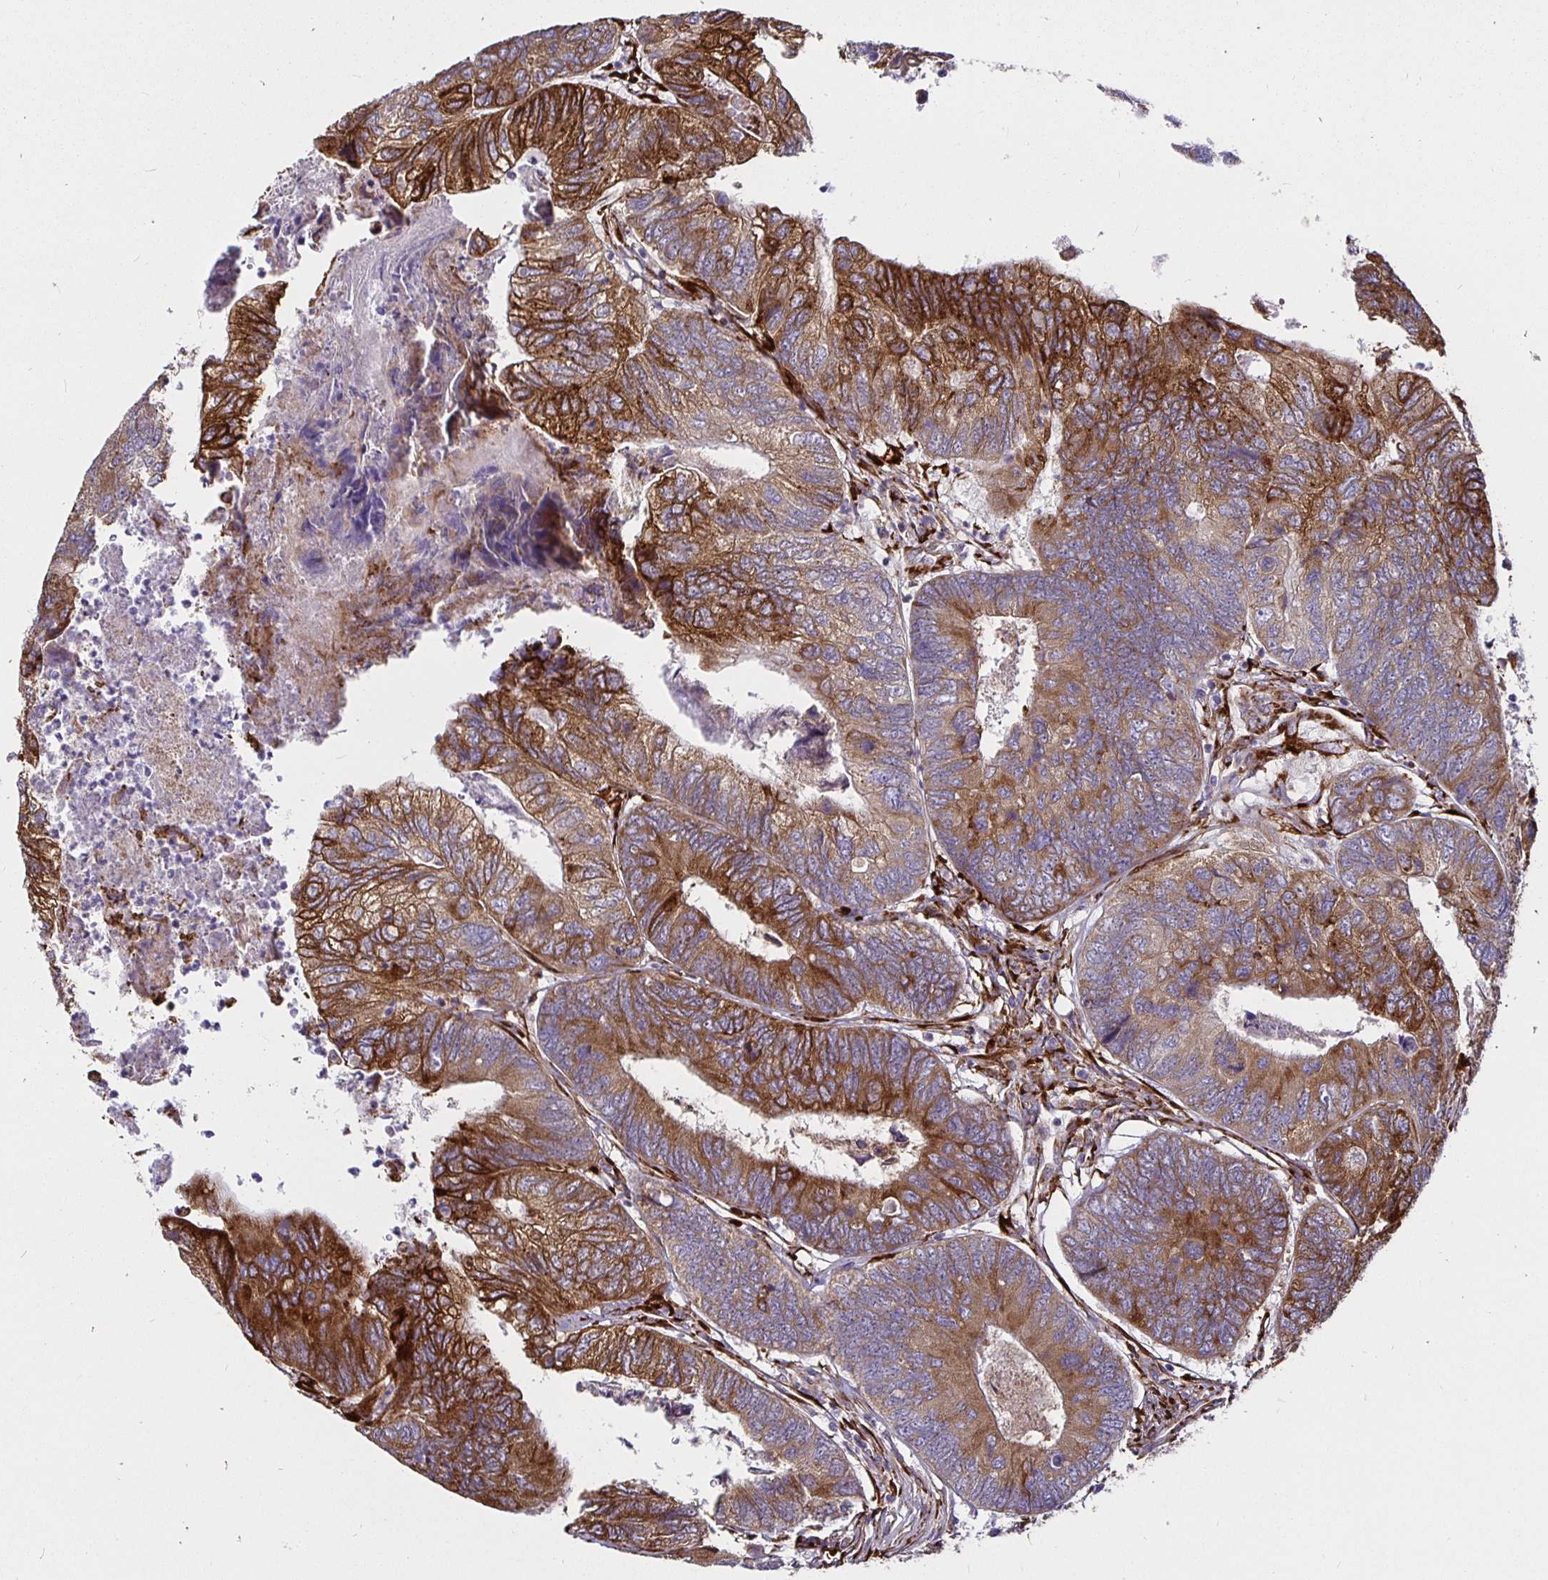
{"staining": {"intensity": "strong", "quantity": "25%-75%", "location": "cytoplasmic/membranous"}, "tissue": "colorectal cancer", "cell_type": "Tumor cells", "image_type": "cancer", "snomed": [{"axis": "morphology", "description": "Adenocarcinoma, NOS"}, {"axis": "topography", "description": "Colon"}], "caption": "A brown stain labels strong cytoplasmic/membranous expression of a protein in human colorectal cancer (adenocarcinoma) tumor cells.", "gene": "P4HA2", "patient": {"sex": "female", "age": 67}}